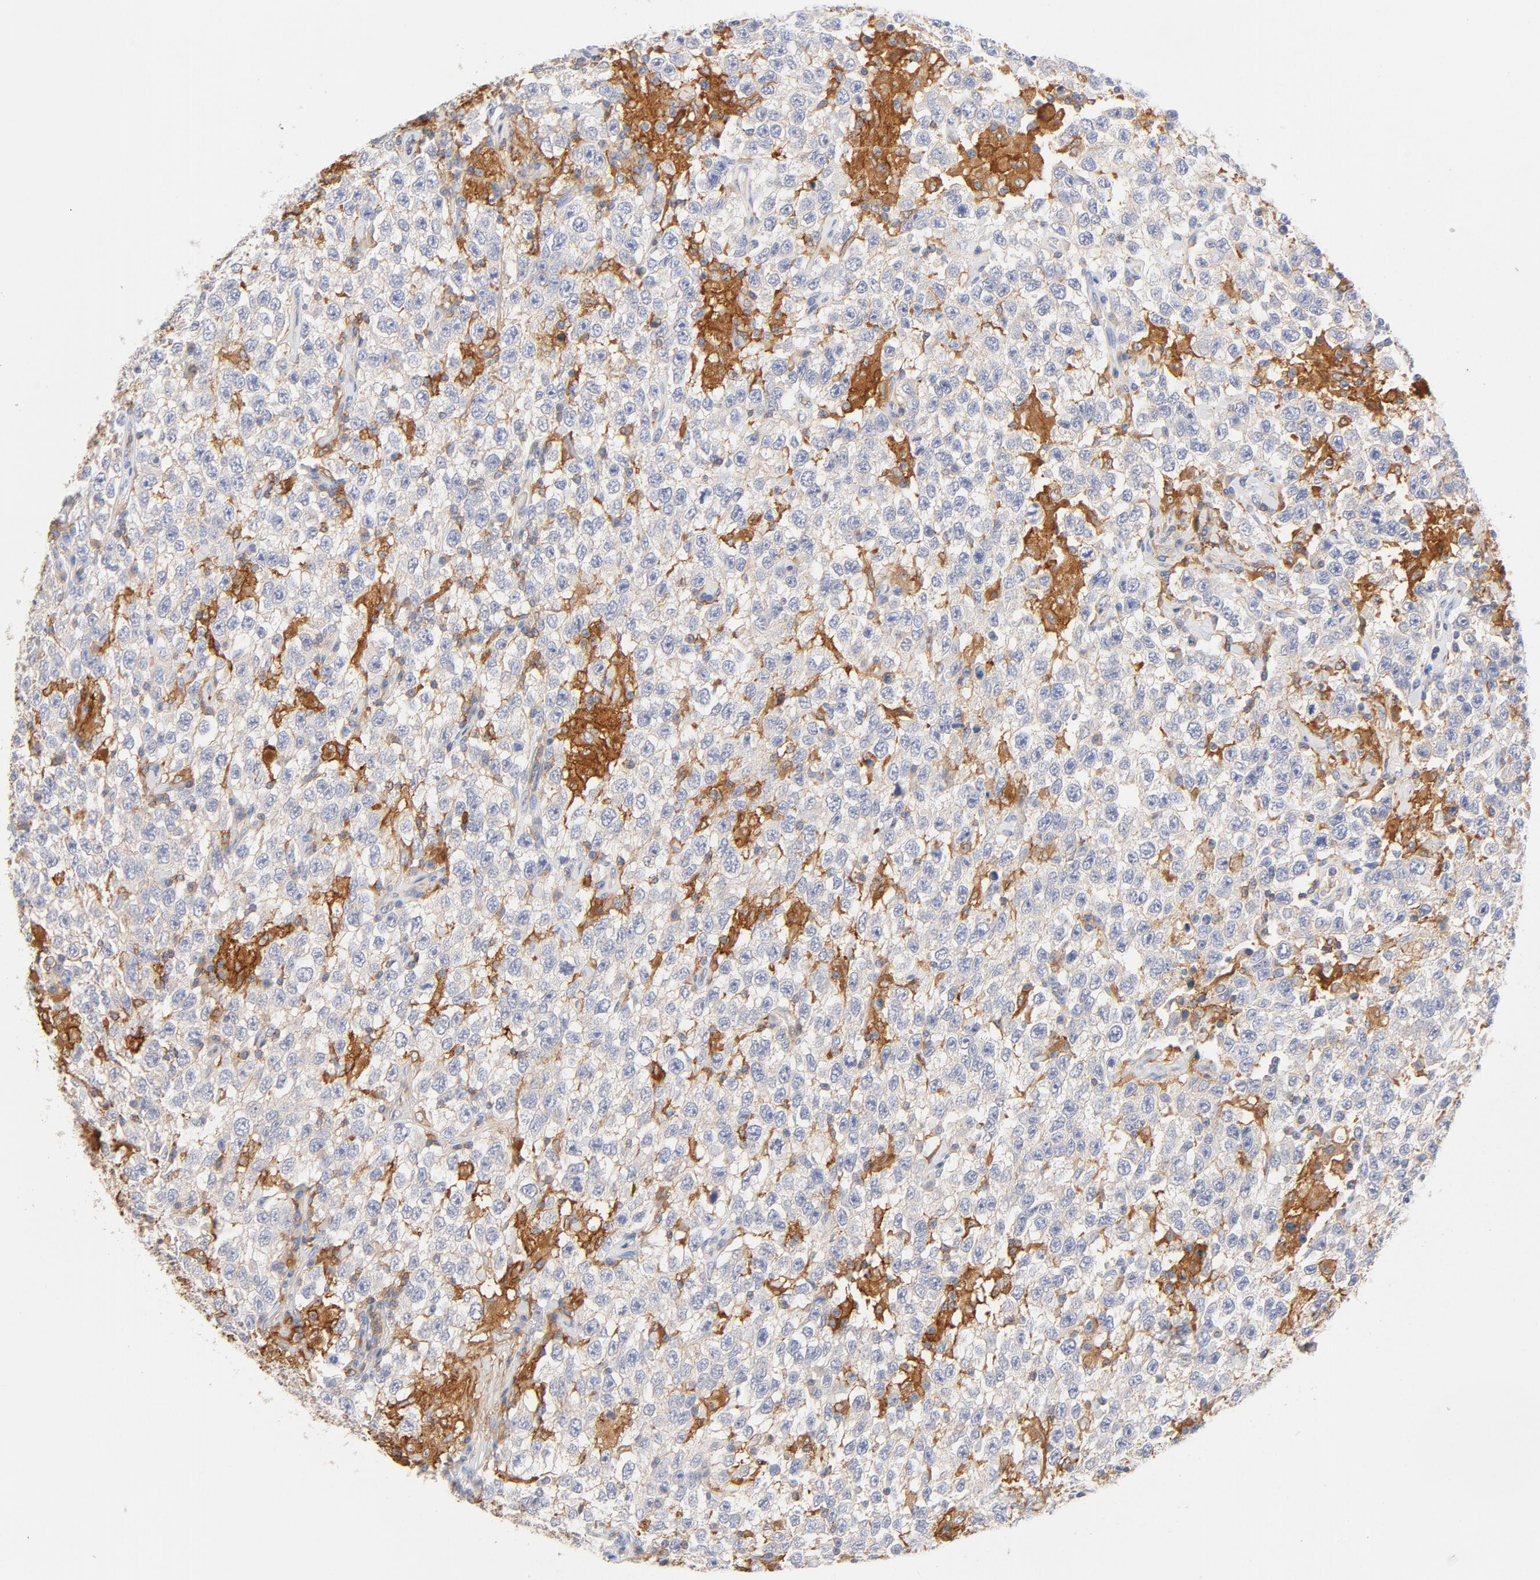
{"staining": {"intensity": "weak", "quantity": ">75%", "location": "cytoplasmic/membranous"}, "tissue": "testis cancer", "cell_type": "Tumor cells", "image_type": "cancer", "snomed": [{"axis": "morphology", "description": "Seminoma, NOS"}, {"axis": "topography", "description": "Testis"}], "caption": "DAB immunohistochemical staining of testis cancer (seminoma) exhibits weak cytoplasmic/membranous protein expression in approximately >75% of tumor cells.", "gene": "SRC", "patient": {"sex": "male", "age": 41}}